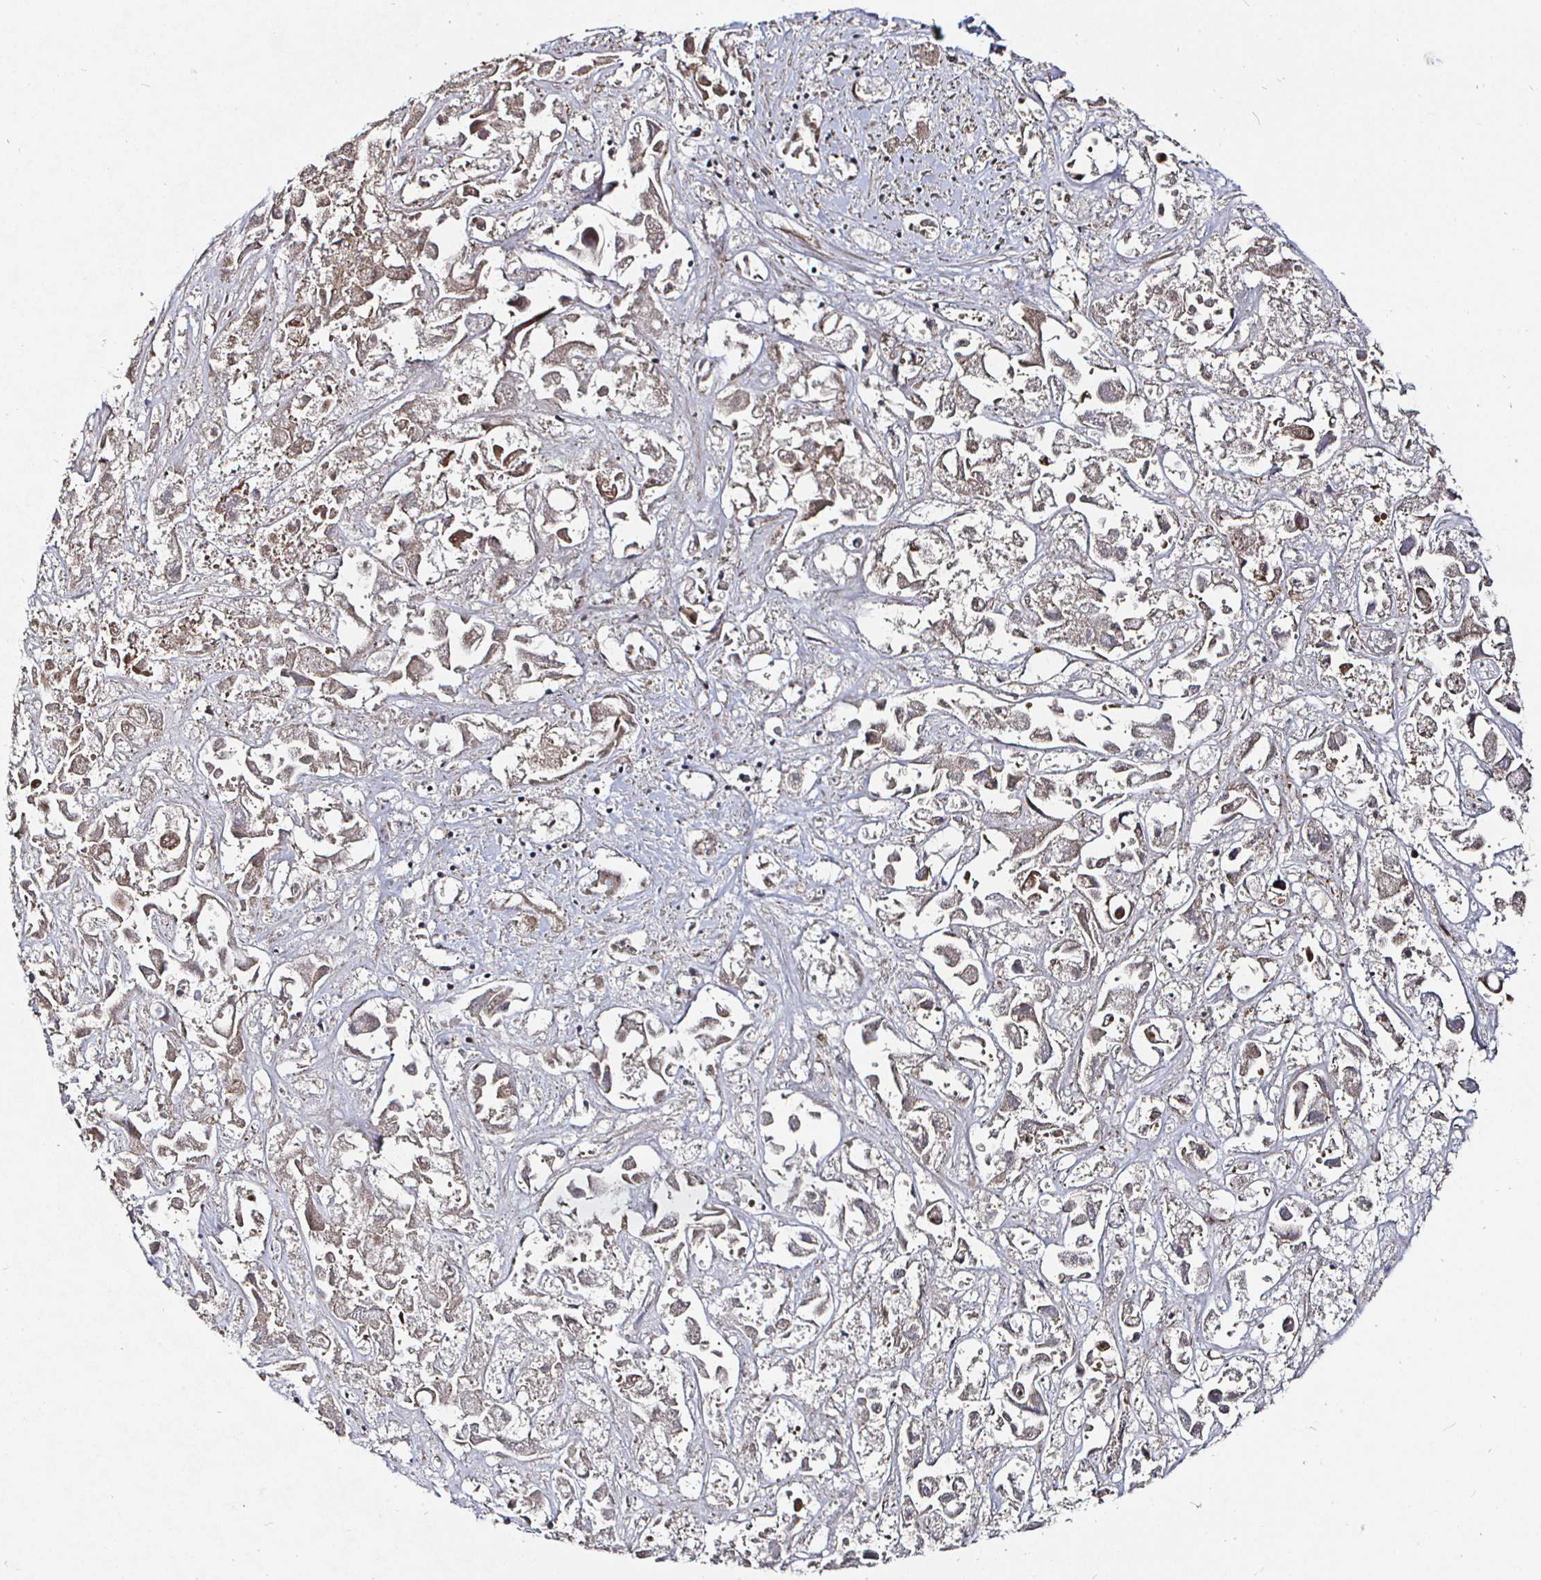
{"staining": {"intensity": "weak", "quantity": "25%-75%", "location": "cytoplasmic/membranous"}, "tissue": "liver cancer", "cell_type": "Tumor cells", "image_type": "cancer", "snomed": [{"axis": "morphology", "description": "Cholangiocarcinoma"}, {"axis": "topography", "description": "Liver"}], "caption": "A brown stain highlights weak cytoplasmic/membranous expression of a protein in liver cancer (cholangiocarcinoma) tumor cells. The protein is shown in brown color, while the nuclei are stained blue.", "gene": "TBKBP1", "patient": {"sex": "male", "age": 81}}